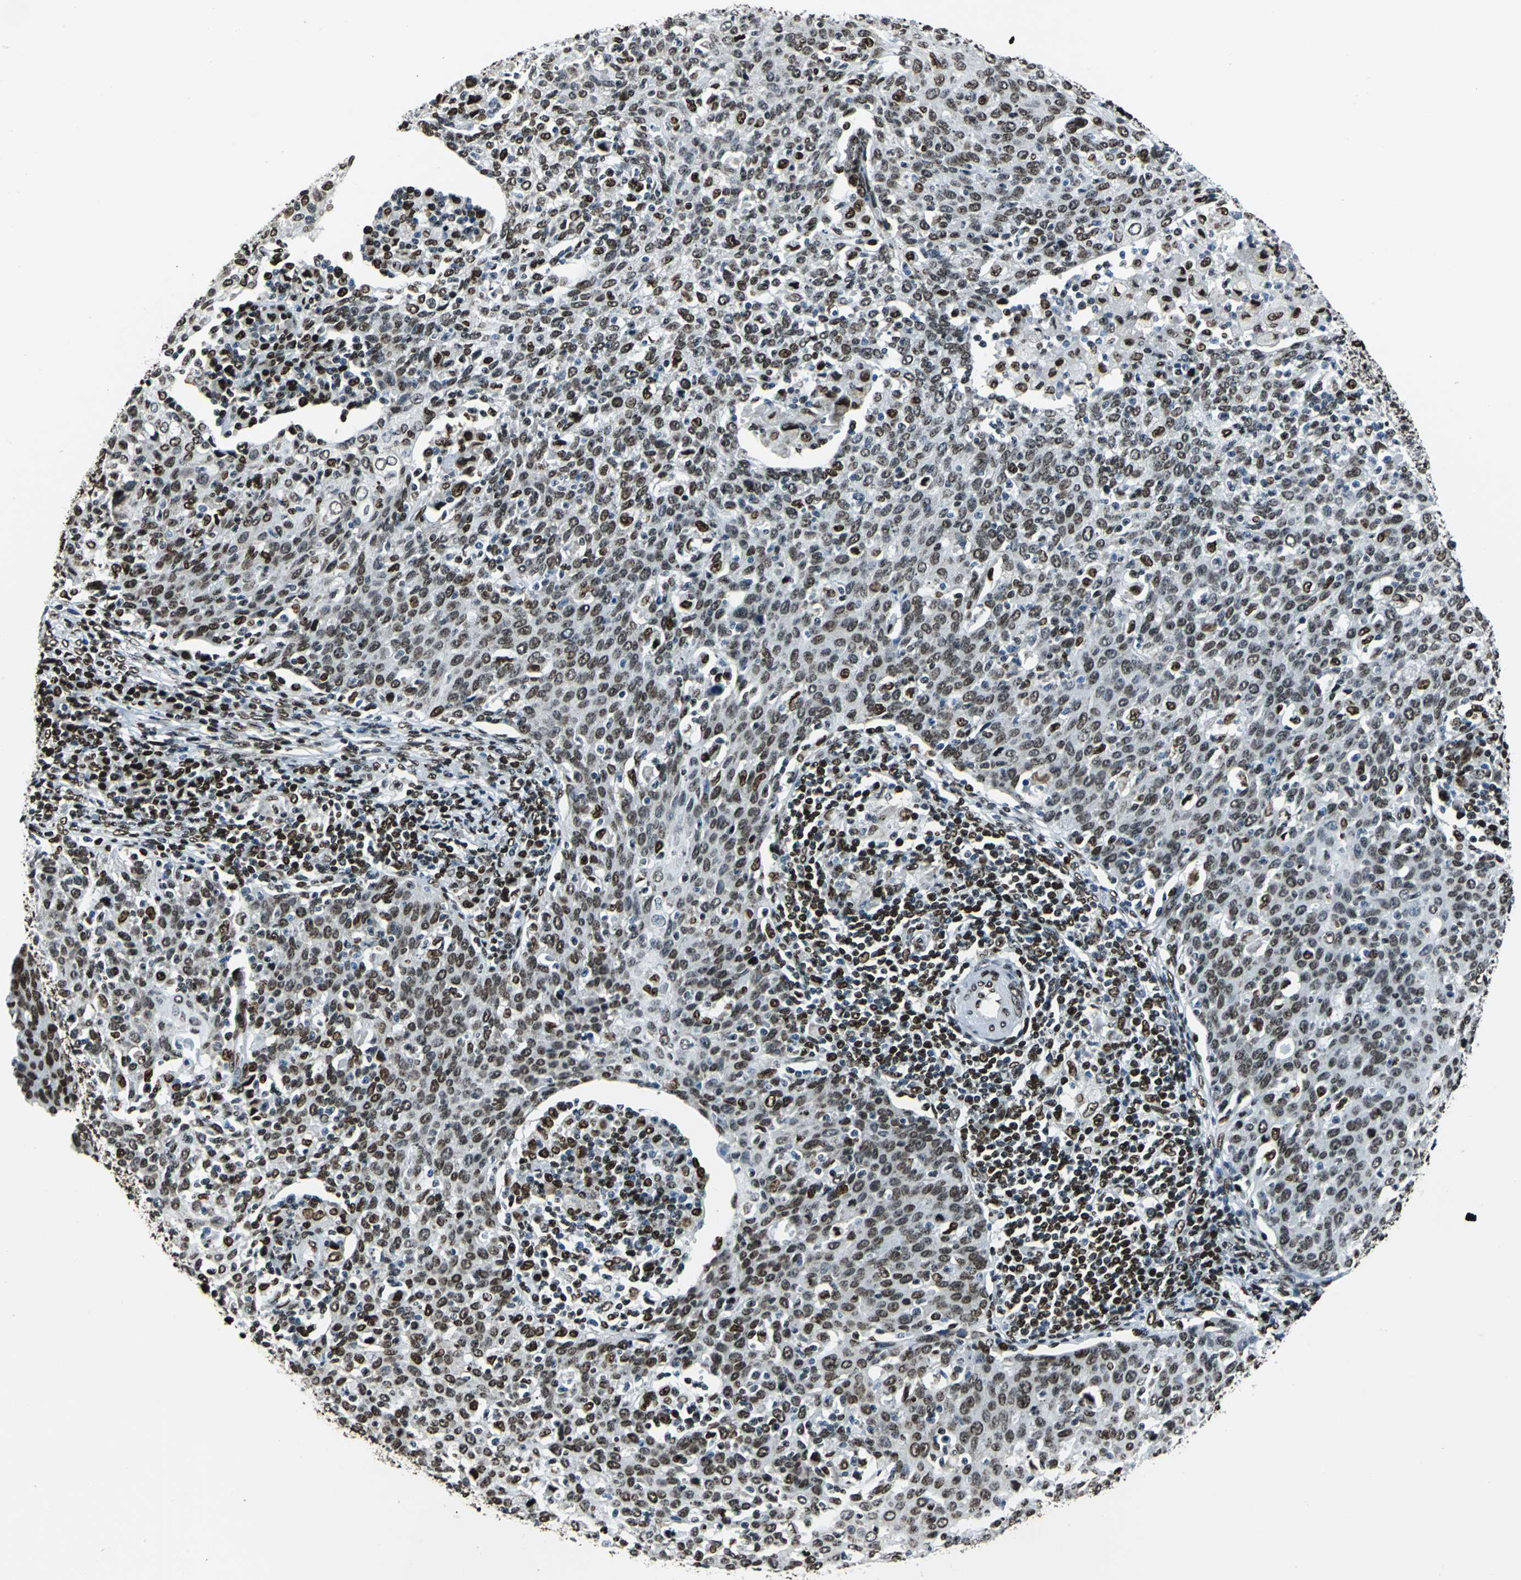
{"staining": {"intensity": "moderate", "quantity": ">75%", "location": "nuclear"}, "tissue": "cervical cancer", "cell_type": "Tumor cells", "image_type": "cancer", "snomed": [{"axis": "morphology", "description": "Squamous cell carcinoma, NOS"}, {"axis": "topography", "description": "Cervix"}], "caption": "A brown stain highlights moderate nuclear positivity of a protein in squamous cell carcinoma (cervical) tumor cells.", "gene": "APEX1", "patient": {"sex": "female", "age": 38}}